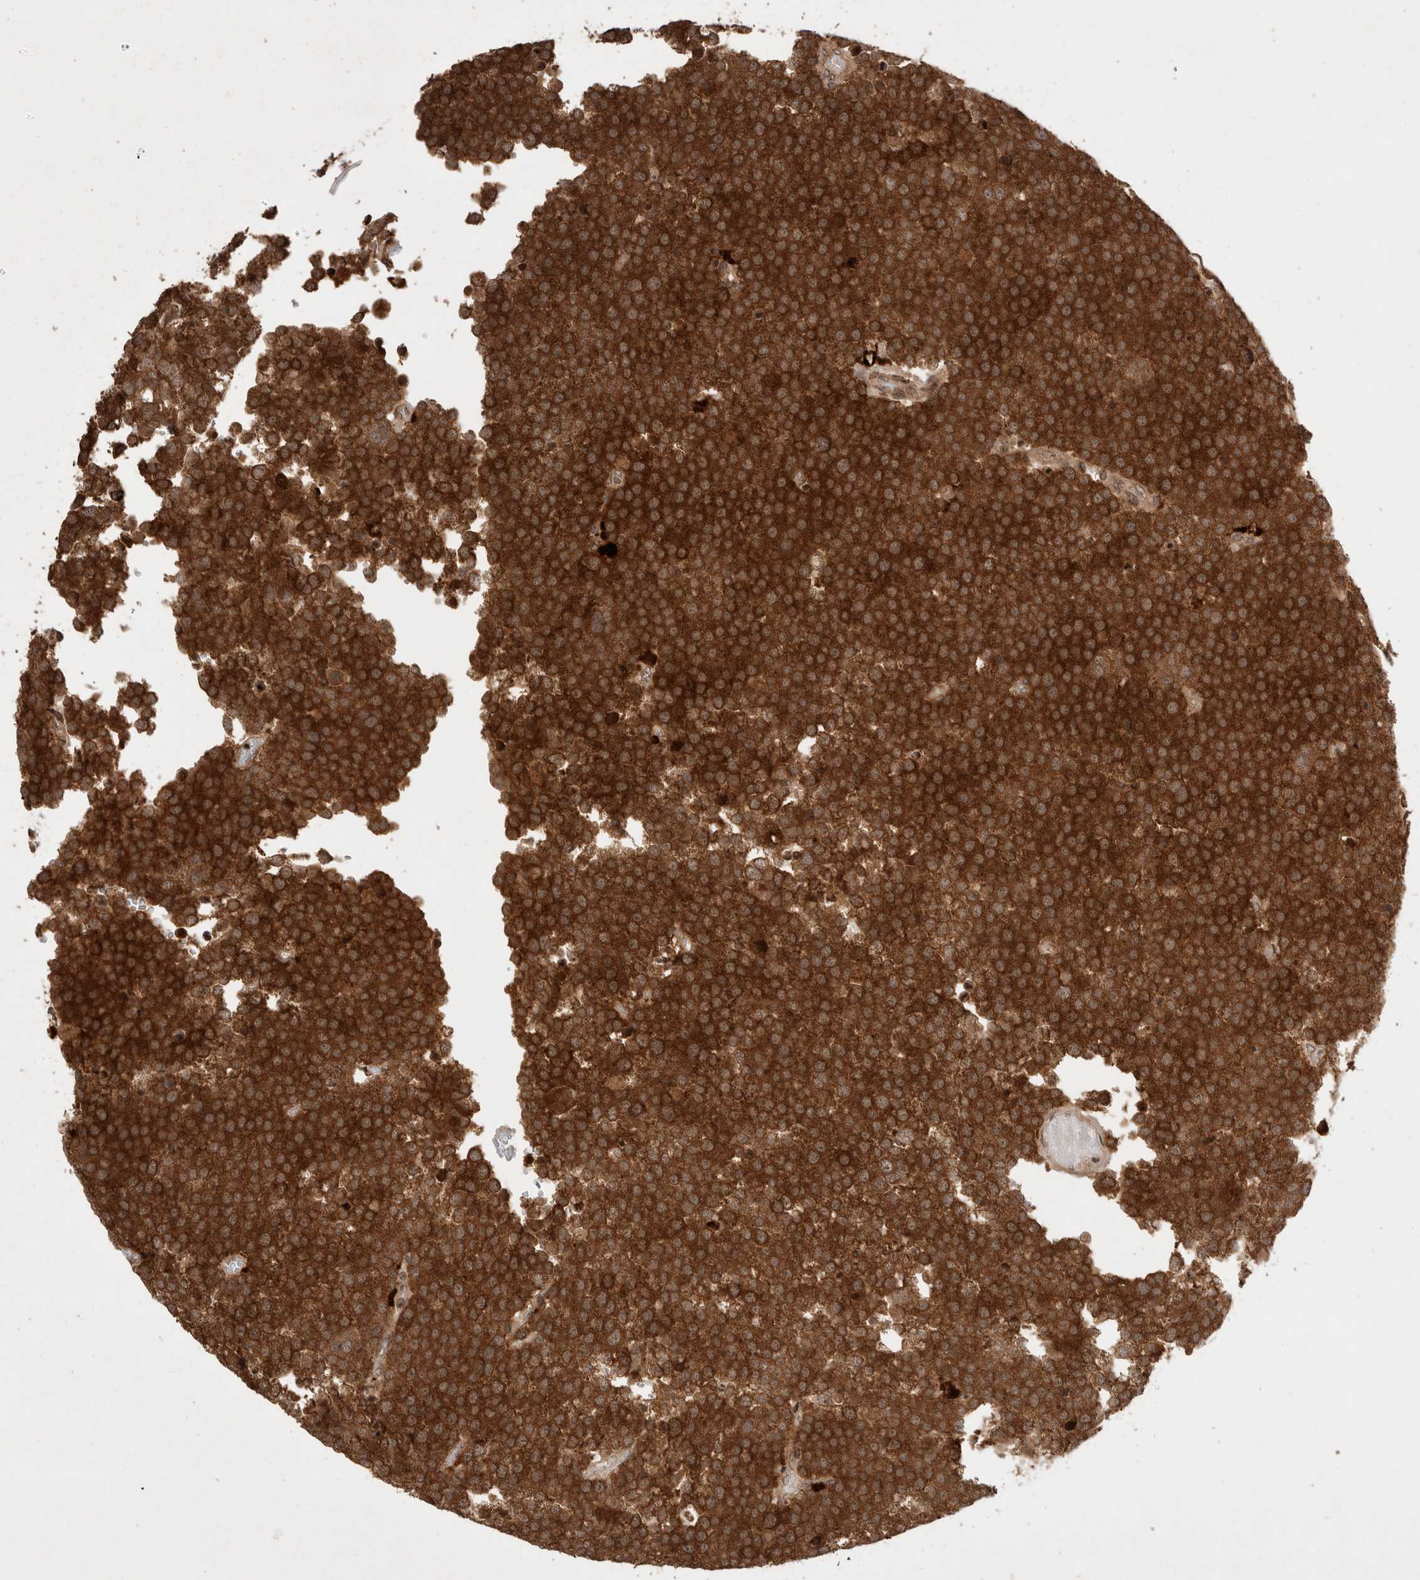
{"staining": {"intensity": "strong", "quantity": ">75%", "location": "cytoplasmic/membranous"}, "tissue": "testis cancer", "cell_type": "Tumor cells", "image_type": "cancer", "snomed": [{"axis": "morphology", "description": "Seminoma, NOS"}, {"axis": "topography", "description": "Testis"}], "caption": "Immunohistochemistry (IHC) of human testis seminoma displays high levels of strong cytoplasmic/membranous expression in approximately >75% of tumor cells.", "gene": "FAM221A", "patient": {"sex": "male", "age": 71}}